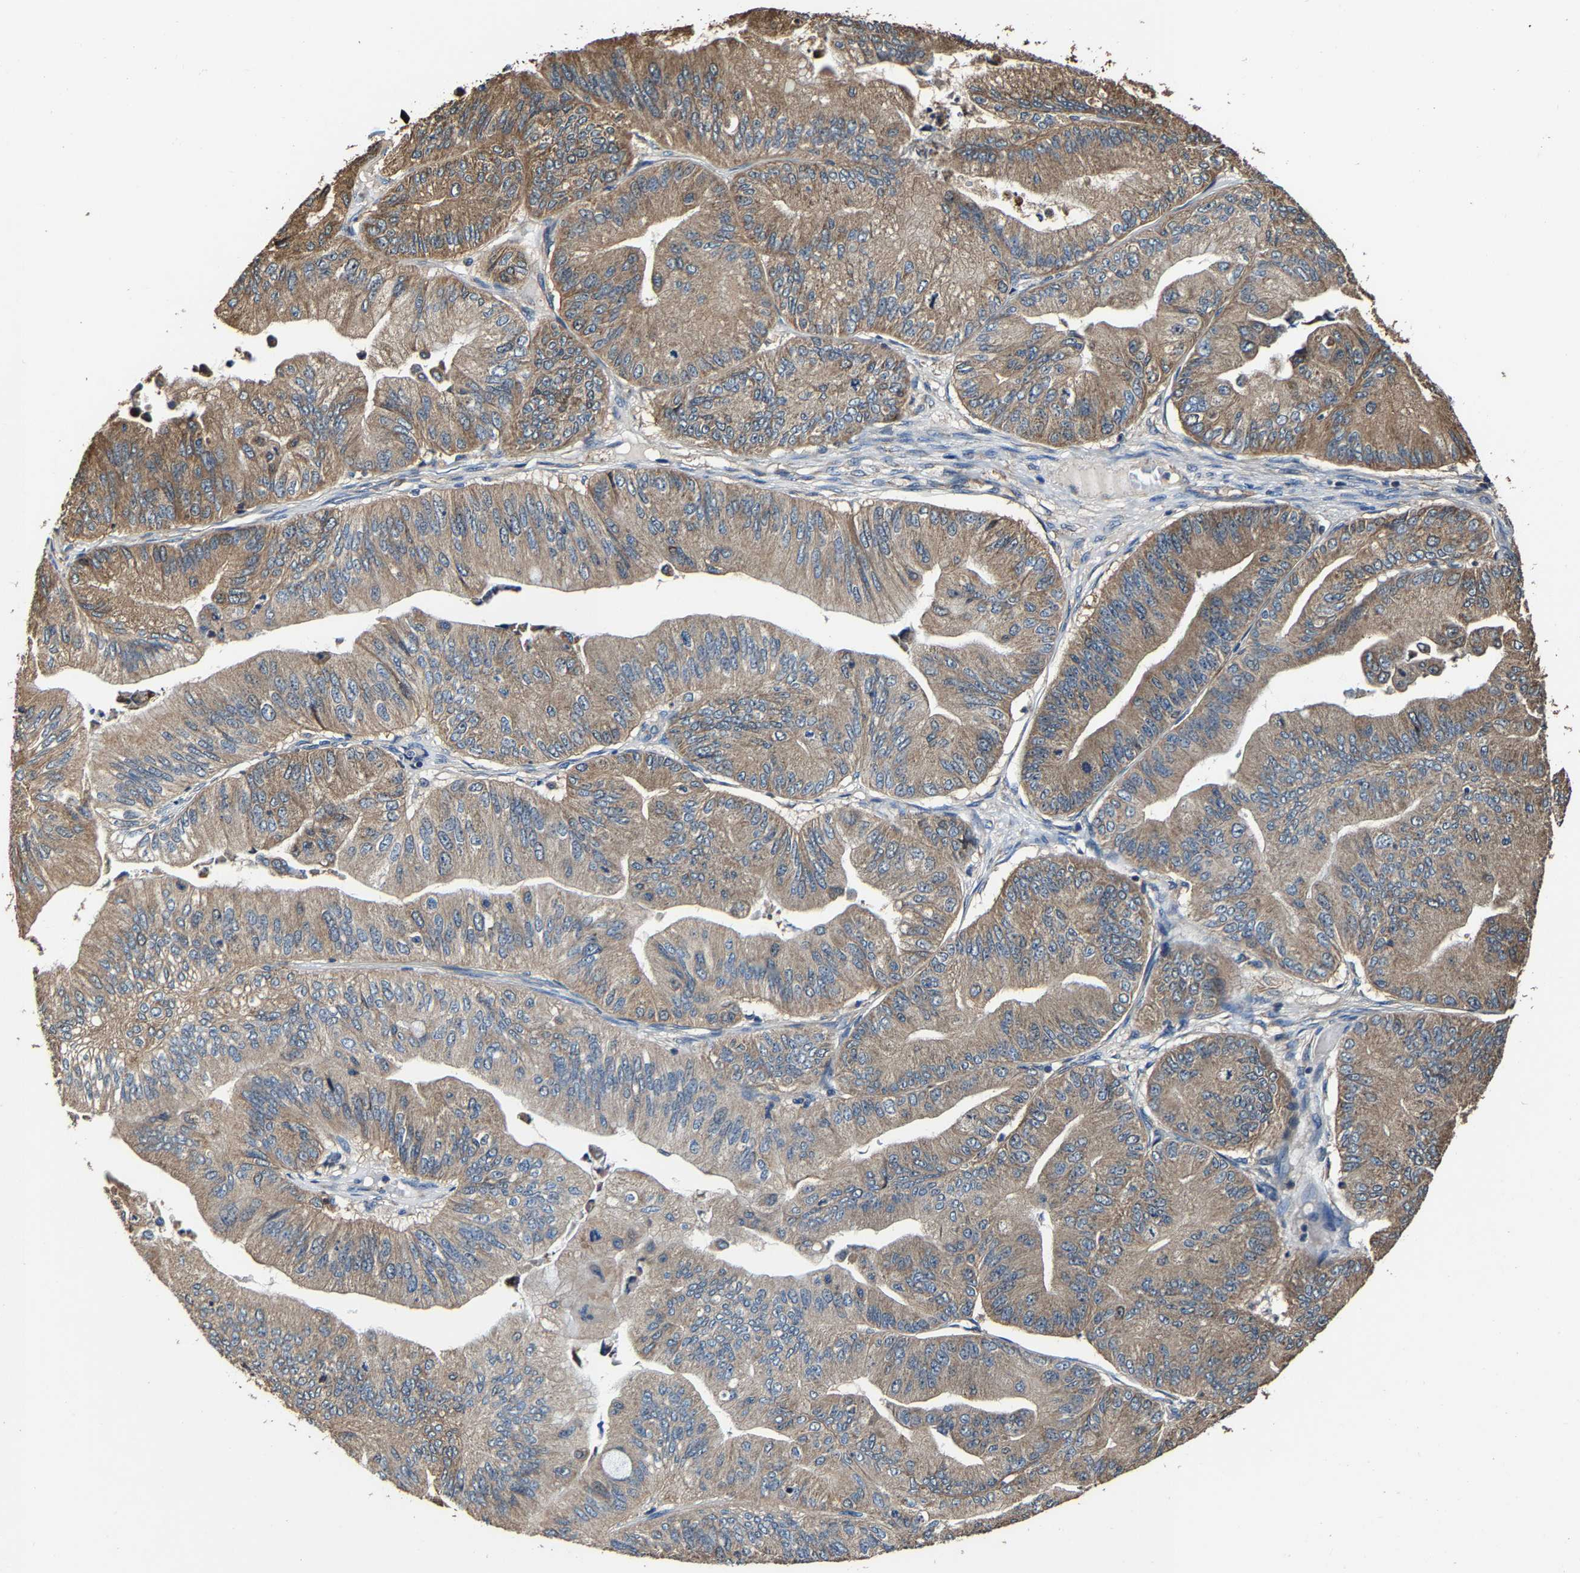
{"staining": {"intensity": "moderate", "quantity": ">75%", "location": "cytoplasmic/membranous"}, "tissue": "ovarian cancer", "cell_type": "Tumor cells", "image_type": "cancer", "snomed": [{"axis": "morphology", "description": "Cystadenocarcinoma, mucinous, NOS"}, {"axis": "topography", "description": "Ovary"}], "caption": "Moderate cytoplasmic/membranous protein staining is present in approximately >75% of tumor cells in ovarian cancer (mucinous cystadenocarcinoma).", "gene": "GFRA3", "patient": {"sex": "female", "age": 61}}